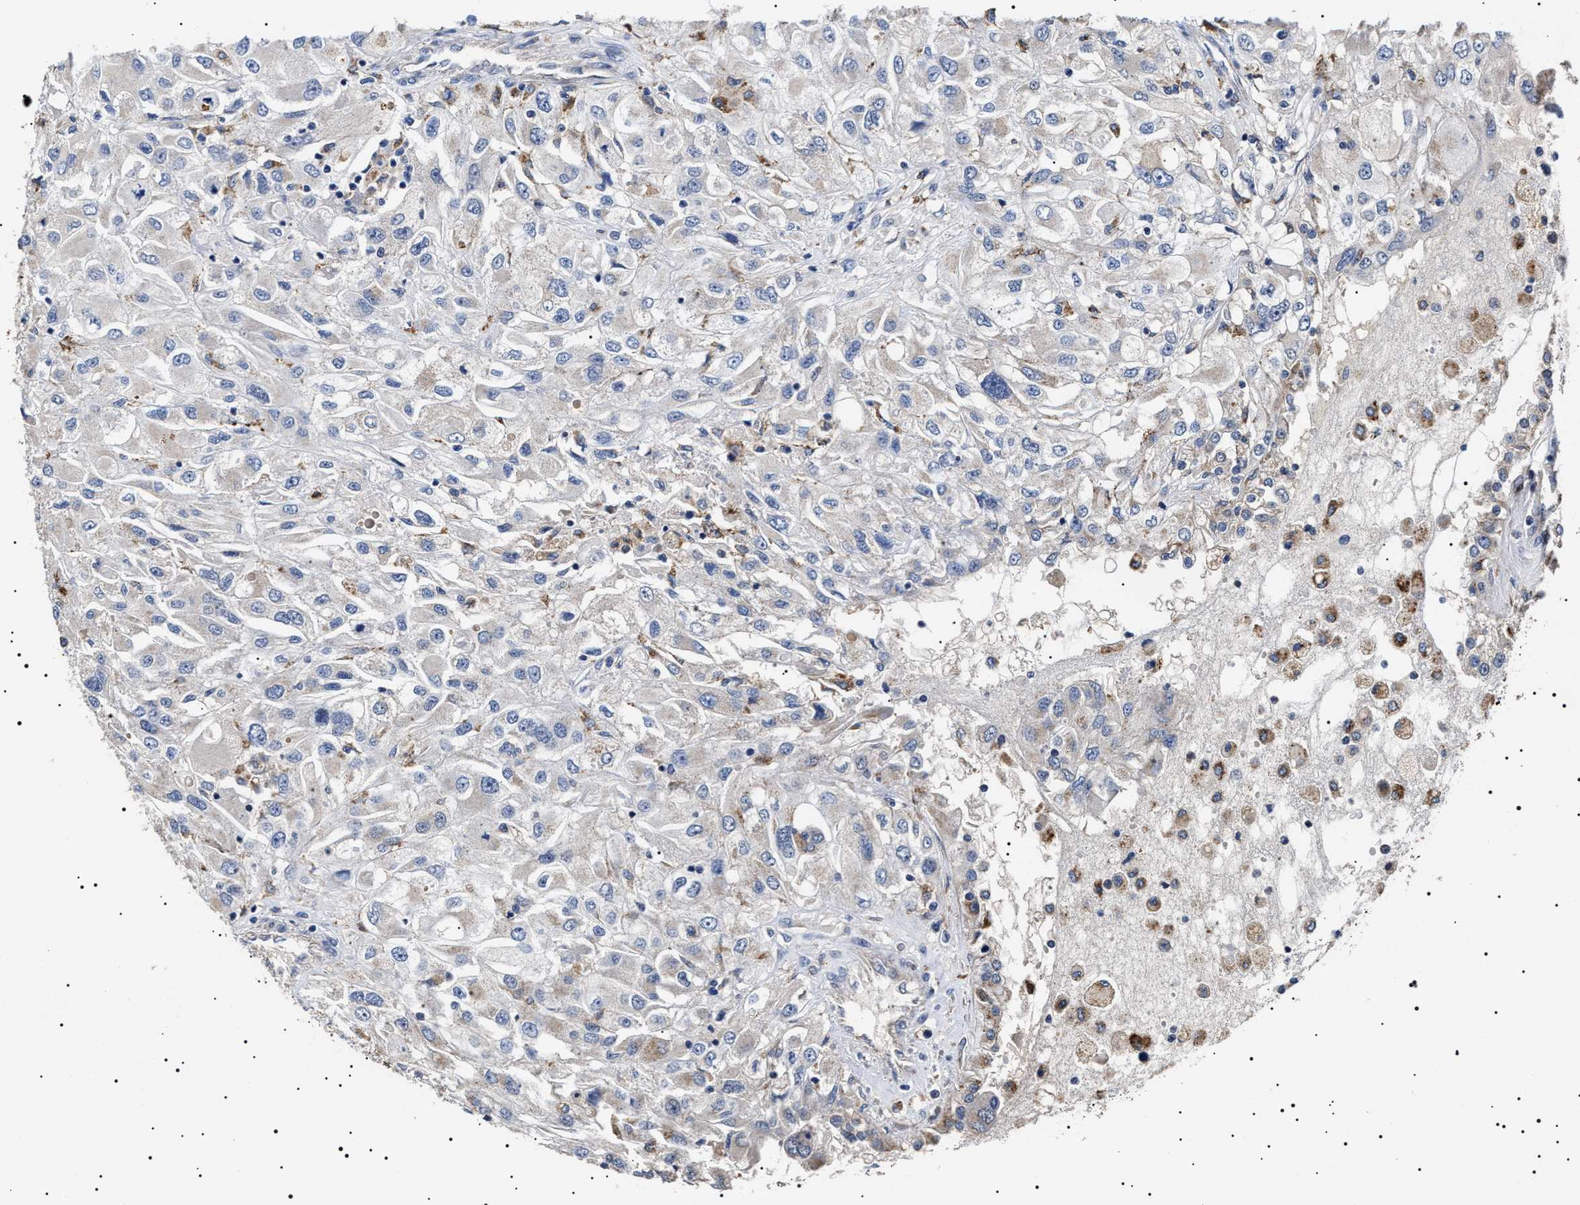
{"staining": {"intensity": "negative", "quantity": "none", "location": "none"}, "tissue": "renal cancer", "cell_type": "Tumor cells", "image_type": "cancer", "snomed": [{"axis": "morphology", "description": "Adenocarcinoma, NOS"}, {"axis": "topography", "description": "Kidney"}], "caption": "There is no significant staining in tumor cells of renal adenocarcinoma. (DAB (3,3'-diaminobenzidine) immunohistochemistry (IHC), high magnification).", "gene": "RAB34", "patient": {"sex": "female", "age": 52}}